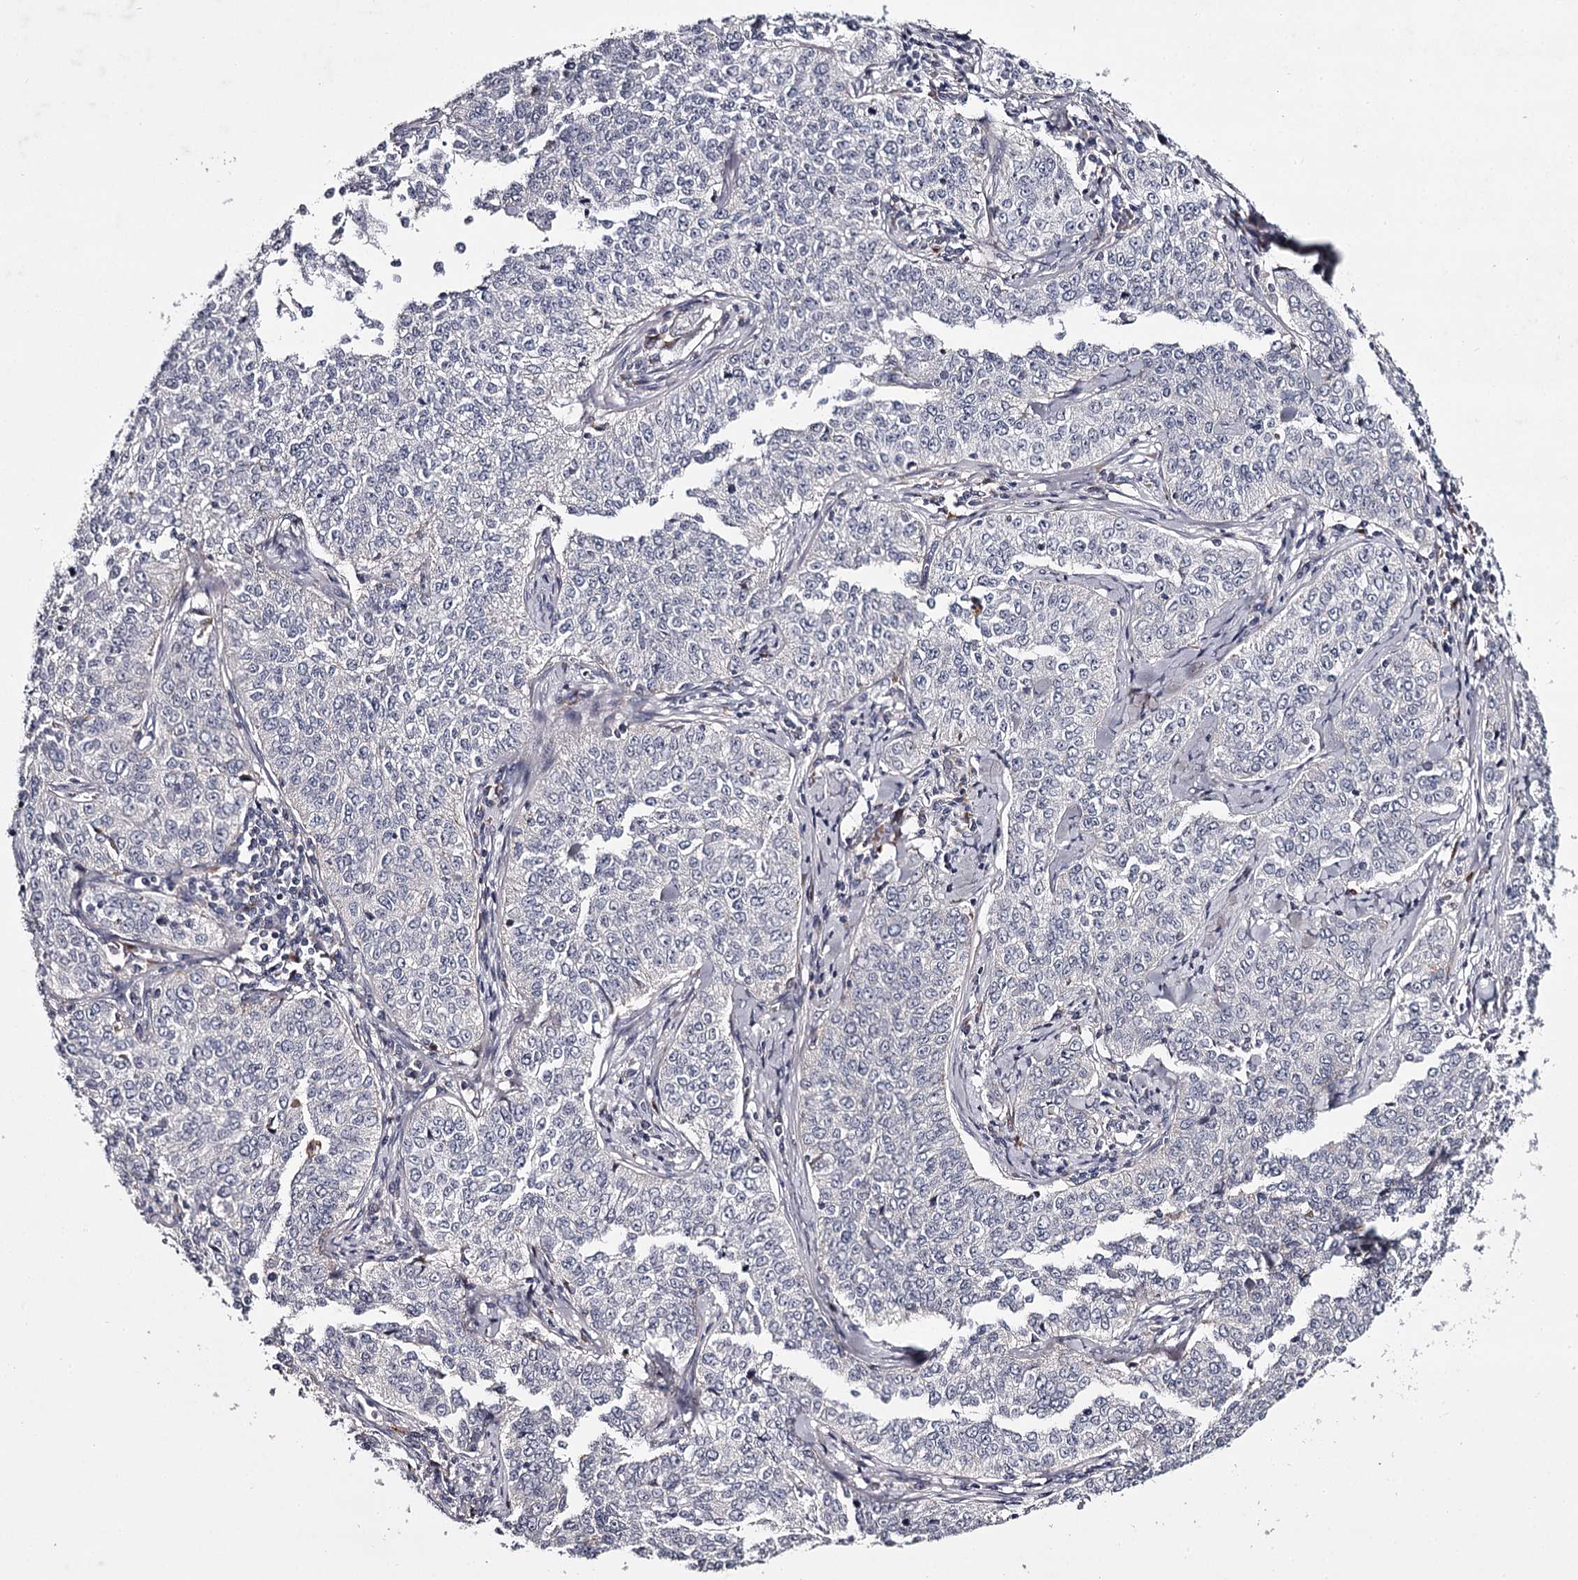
{"staining": {"intensity": "negative", "quantity": "none", "location": "none"}, "tissue": "cervical cancer", "cell_type": "Tumor cells", "image_type": "cancer", "snomed": [{"axis": "morphology", "description": "Squamous cell carcinoma, NOS"}, {"axis": "topography", "description": "Cervix"}], "caption": "A micrograph of squamous cell carcinoma (cervical) stained for a protein reveals no brown staining in tumor cells.", "gene": "RASSF6", "patient": {"sex": "female", "age": 35}}